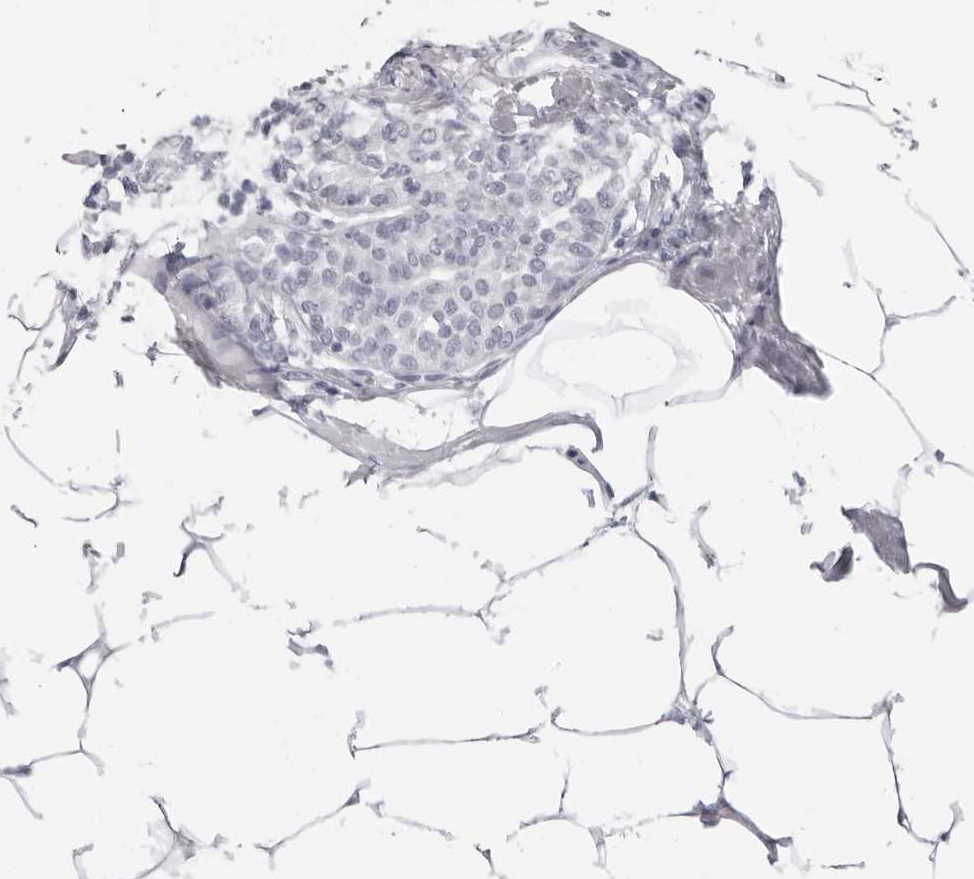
{"staining": {"intensity": "negative", "quantity": "none", "location": "none"}, "tissue": "breast cancer", "cell_type": "Tumor cells", "image_type": "cancer", "snomed": [{"axis": "morphology", "description": "Lobular carcinoma, in situ"}, {"axis": "morphology", "description": "Lobular carcinoma"}, {"axis": "topography", "description": "Breast"}], "caption": "Immunohistochemistry of human breast cancer (lobular carcinoma) reveals no staining in tumor cells.", "gene": "DNALI1", "patient": {"sex": "female", "age": 41}}